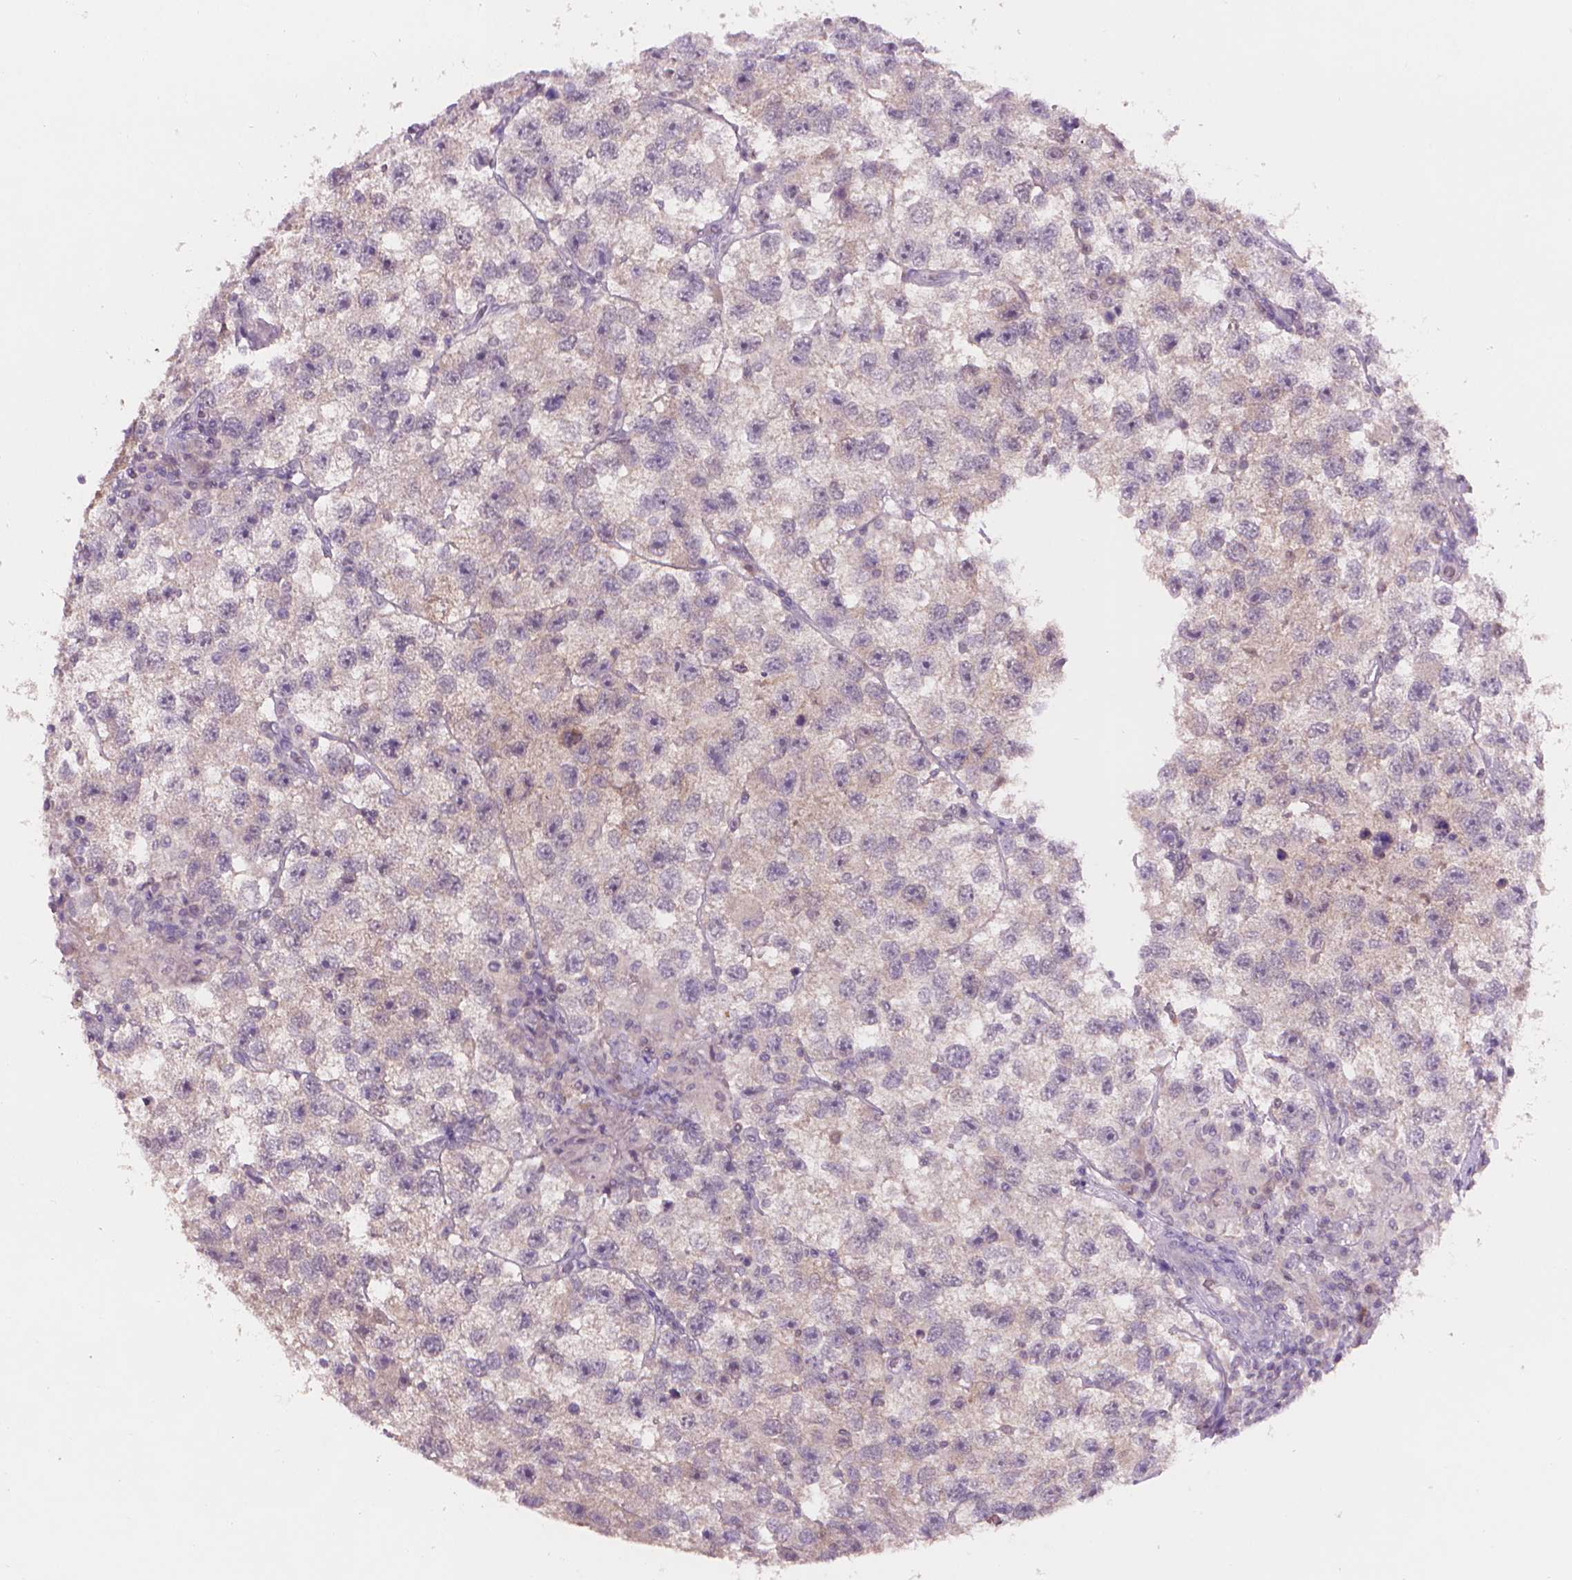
{"staining": {"intensity": "negative", "quantity": "none", "location": "none"}, "tissue": "testis cancer", "cell_type": "Tumor cells", "image_type": "cancer", "snomed": [{"axis": "morphology", "description": "Seminoma, NOS"}, {"axis": "topography", "description": "Testis"}], "caption": "Immunohistochemistry of testis cancer shows no positivity in tumor cells.", "gene": "ENO2", "patient": {"sex": "male", "age": 26}}